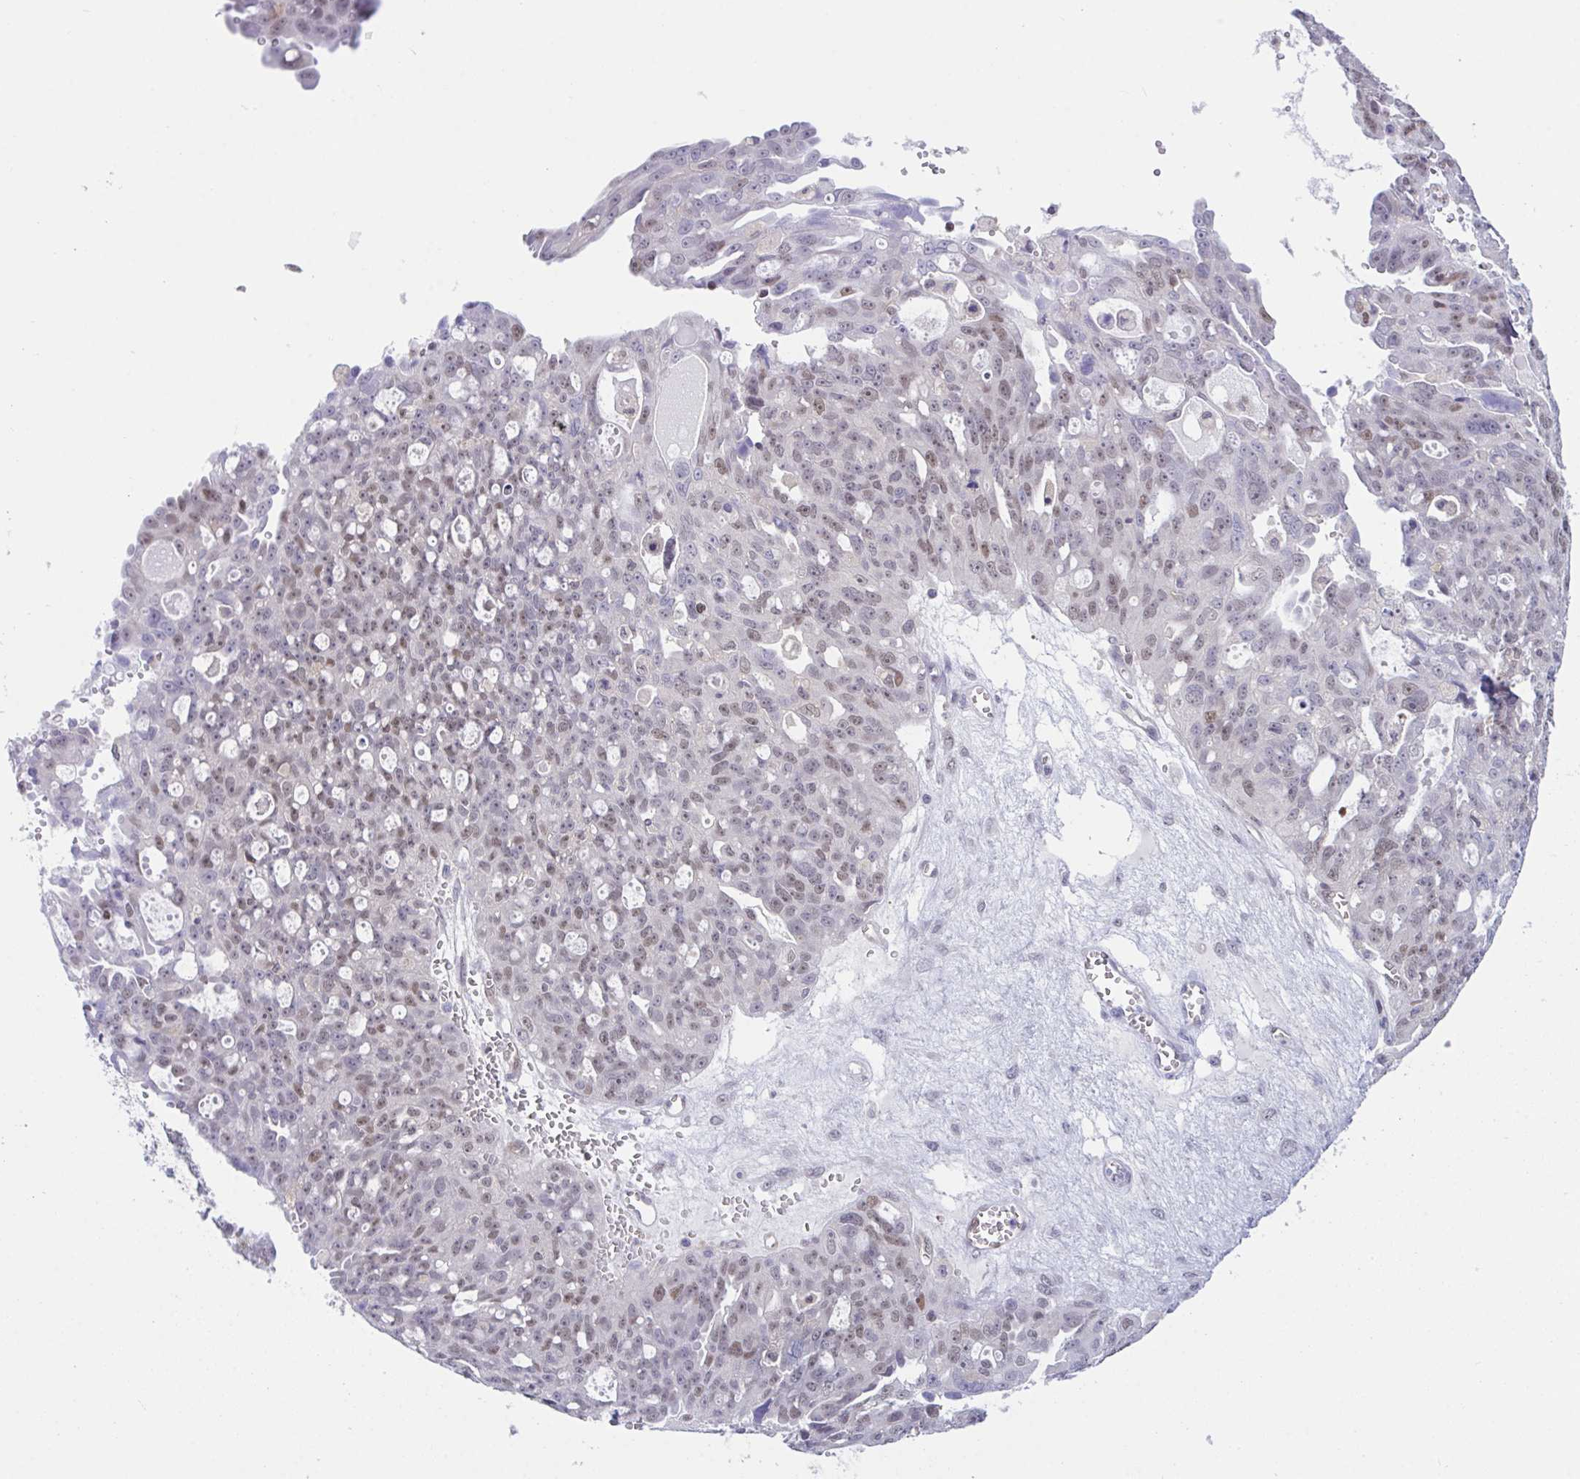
{"staining": {"intensity": "weak", "quantity": "25%-75%", "location": "nuclear"}, "tissue": "ovarian cancer", "cell_type": "Tumor cells", "image_type": "cancer", "snomed": [{"axis": "morphology", "description": "Carcinoma, endometroid"}, {"axis": "topography", "description": "Ovary"}], "caption": "Immunohistochemical staining of human ovarian endometroid carcinoma shows low levels of weak nuclear staining in about 25%-75% of tumor cells. (brown staining indicates protein expression, while blue staining denotes nuclei).", "gene": "ZNF444", "patient": {"sex": "female", "age": 70}}